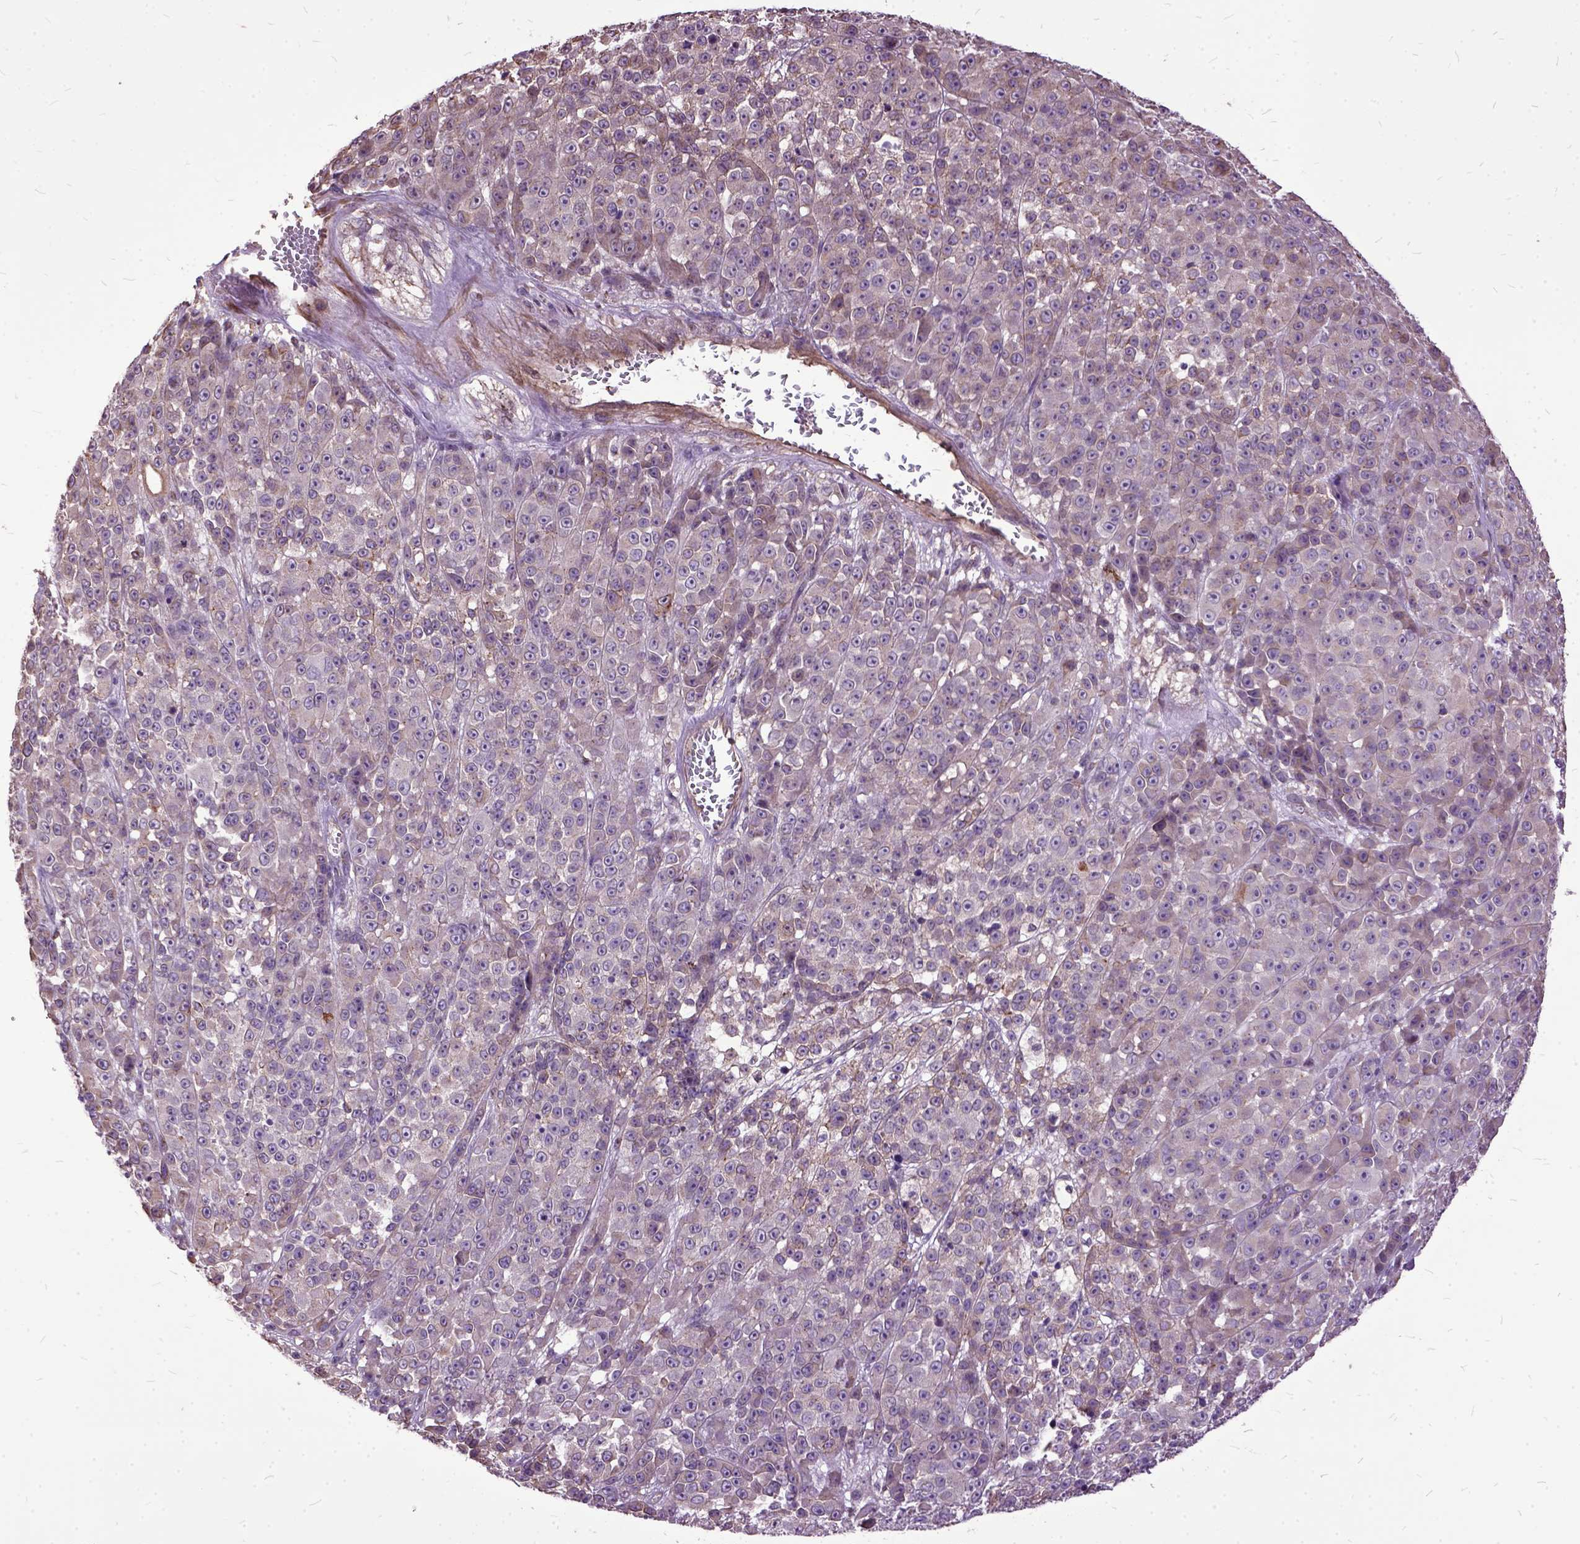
{"staining": {"intensity": "negative", "quantity": "none", "location": "none"}, "tissue": "melanoma", "cell_type": "Tumor cells", "image_type": "cancer", "snomed": [{"axis": "morphology", "description": "Malignant melanoma, NOS"}, {"axis": "topography", "description": "Skin"}, {"axis": "topography", "description": "Skin of back"}], "caption": "Tumor cells are negative for protein expression in human melanoma.", "gene": "AREG", "patient": {"sex": "male", "age": 91}}